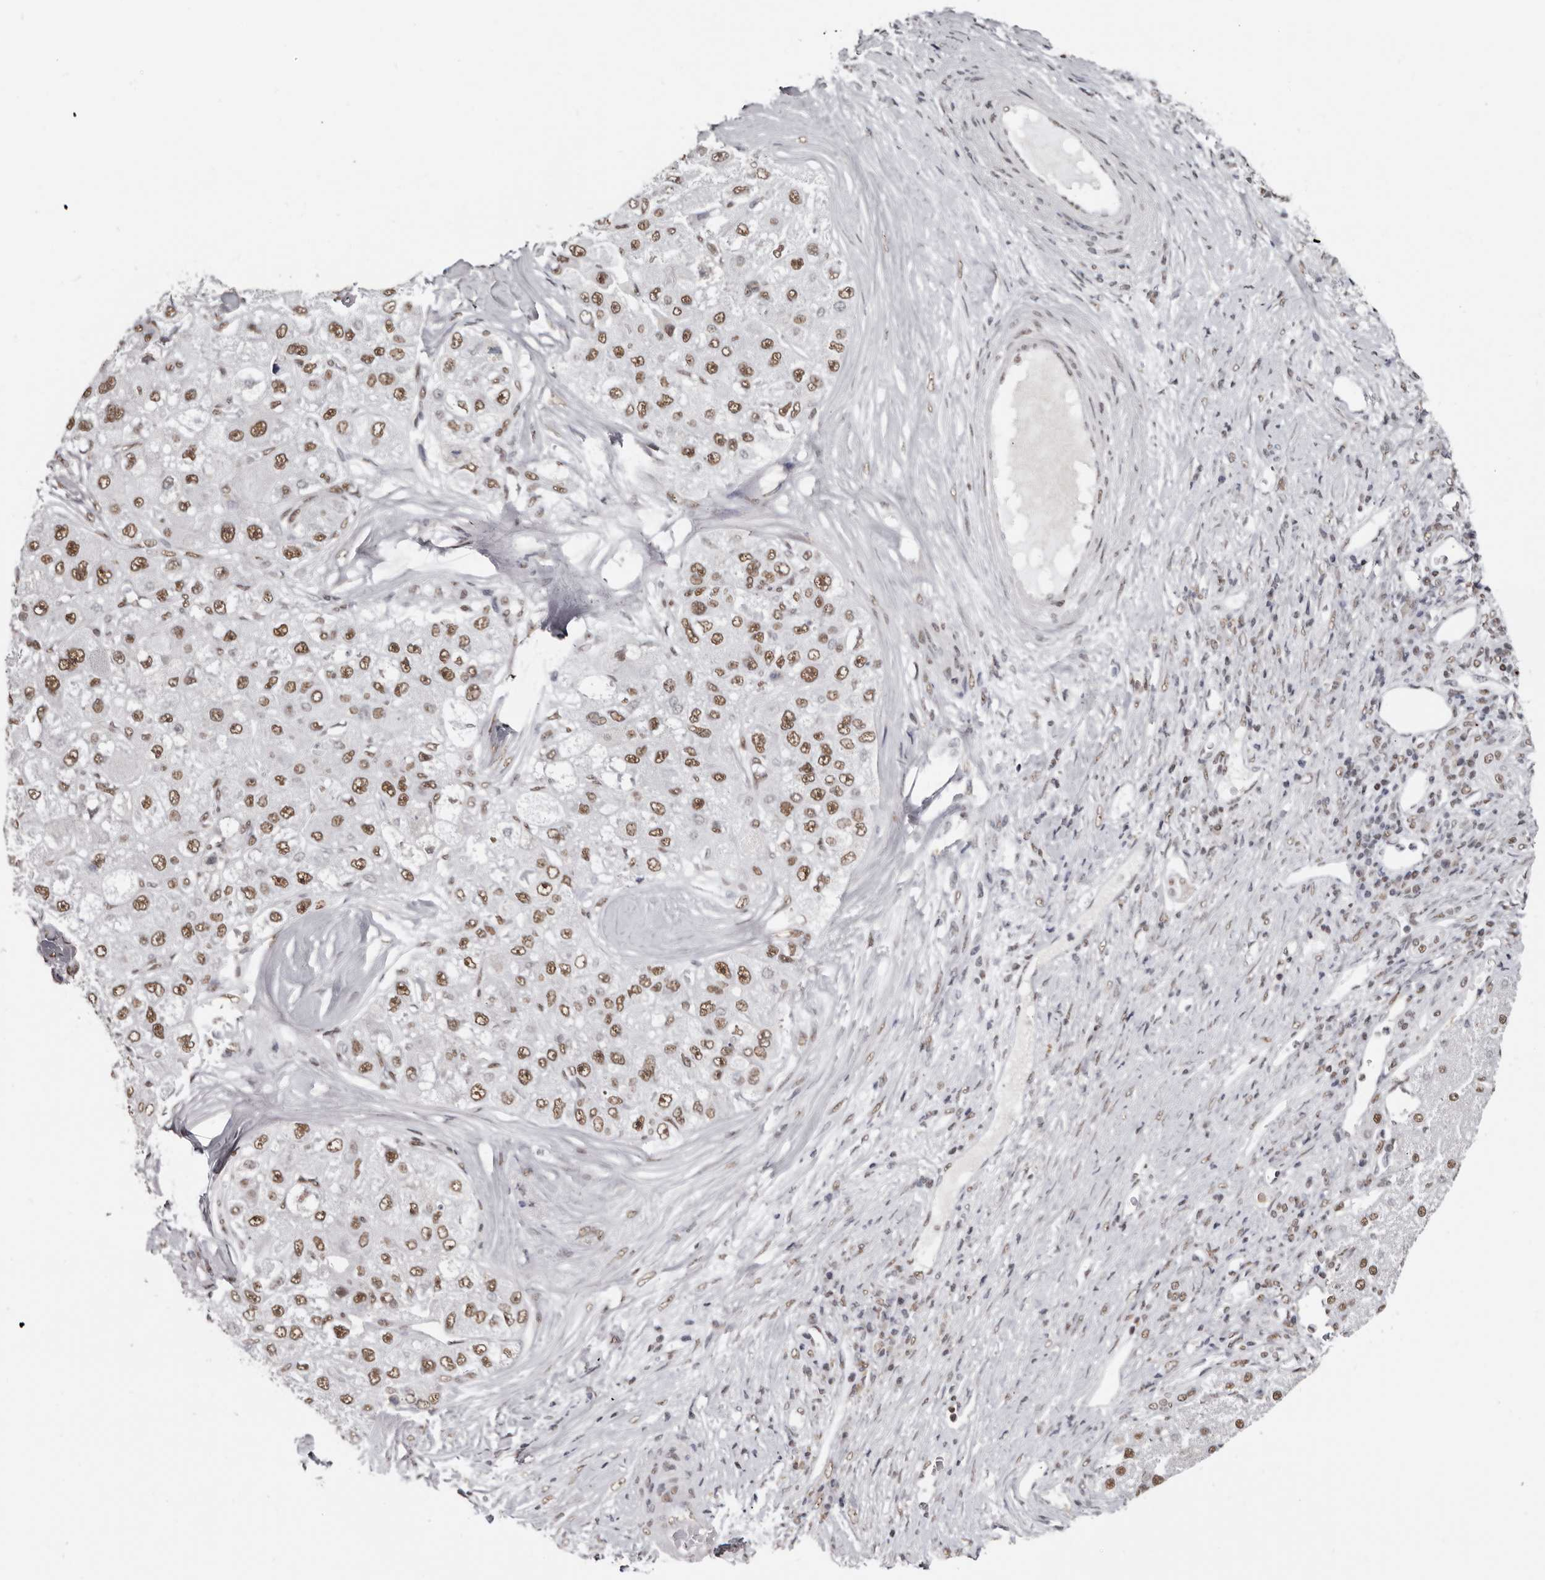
{"staining": {"intensity": "moderate", "quantity": ">75%", "location": "nuclear"}, "tissue": "liver cancer", "cell_type": "Tumor cells", "image_type": "cancer", "snomed": [{"axis": "morphology", "description": "Carcinoma, Hepatocellular, NOS"}, {"axis": "topography", "description": "Liver"}], "caption": "Immunohistochemical staining of hepatocellular carcinoma (liver) shows medium levels of moderate nuclear protein positivity in about >75% of tumor cells.", "gene": "SCAF4", "patient": {"sex": "male", "age": 80}}